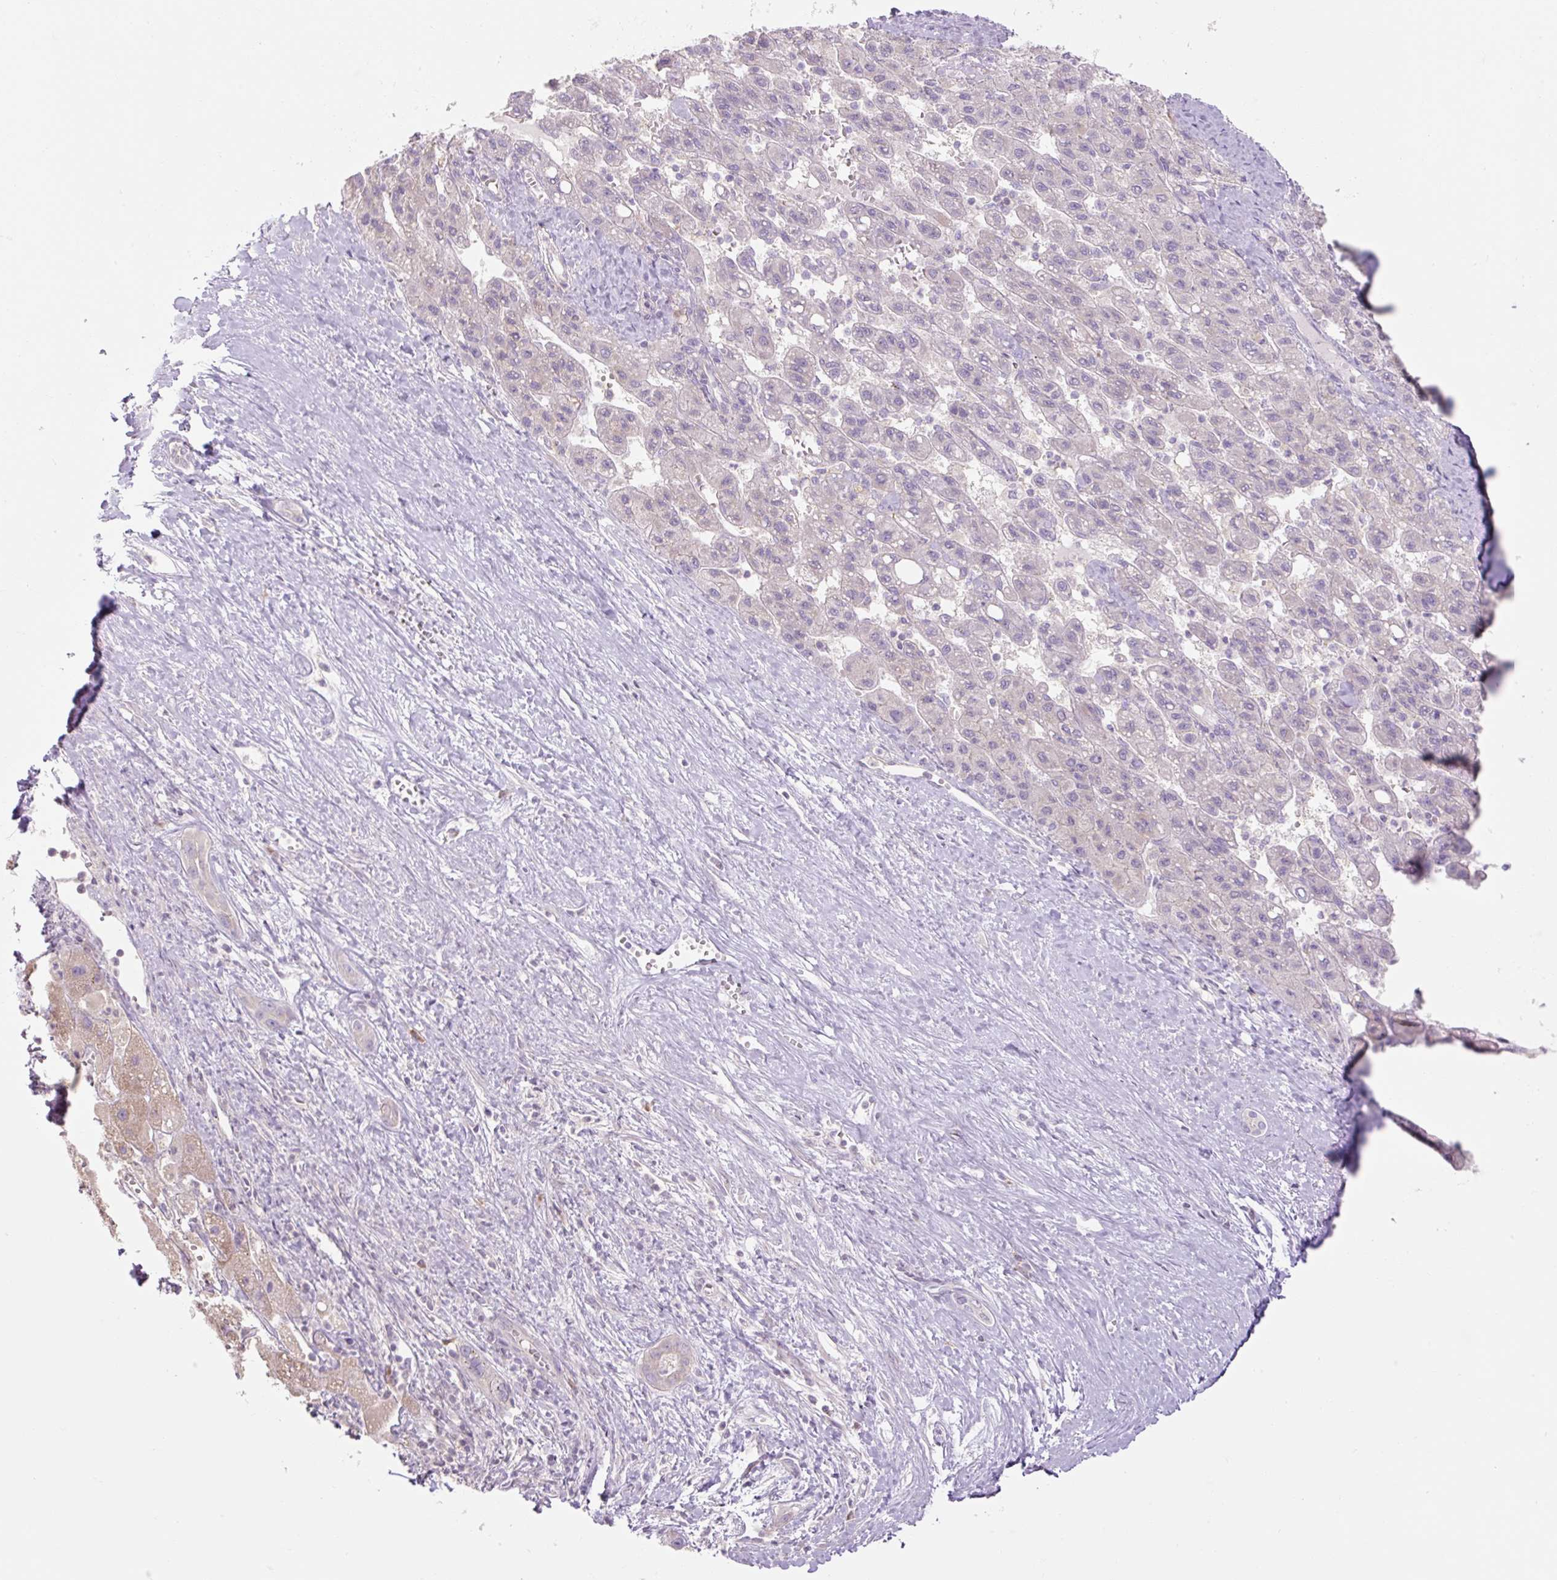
{"staining": {"intensity": "negative", "quantity": "none", "location": "none"}, "tissue": "liver cancer", "cell_type": "Tumor cells", "image_type": "cancer", "snomed": [{"axis": "morphology", "description": "Carcinoma, Hepatocellular, NOS"}, {"axis": "topography", "description": "Liver"}], "caption": "IHC micrograph of liver hepatocellular carcinoma stained for a protein (brown), which shows no staining in tumor cells.", "gene": "GRID2", "patient": {"sex": "female", "age": 82}}